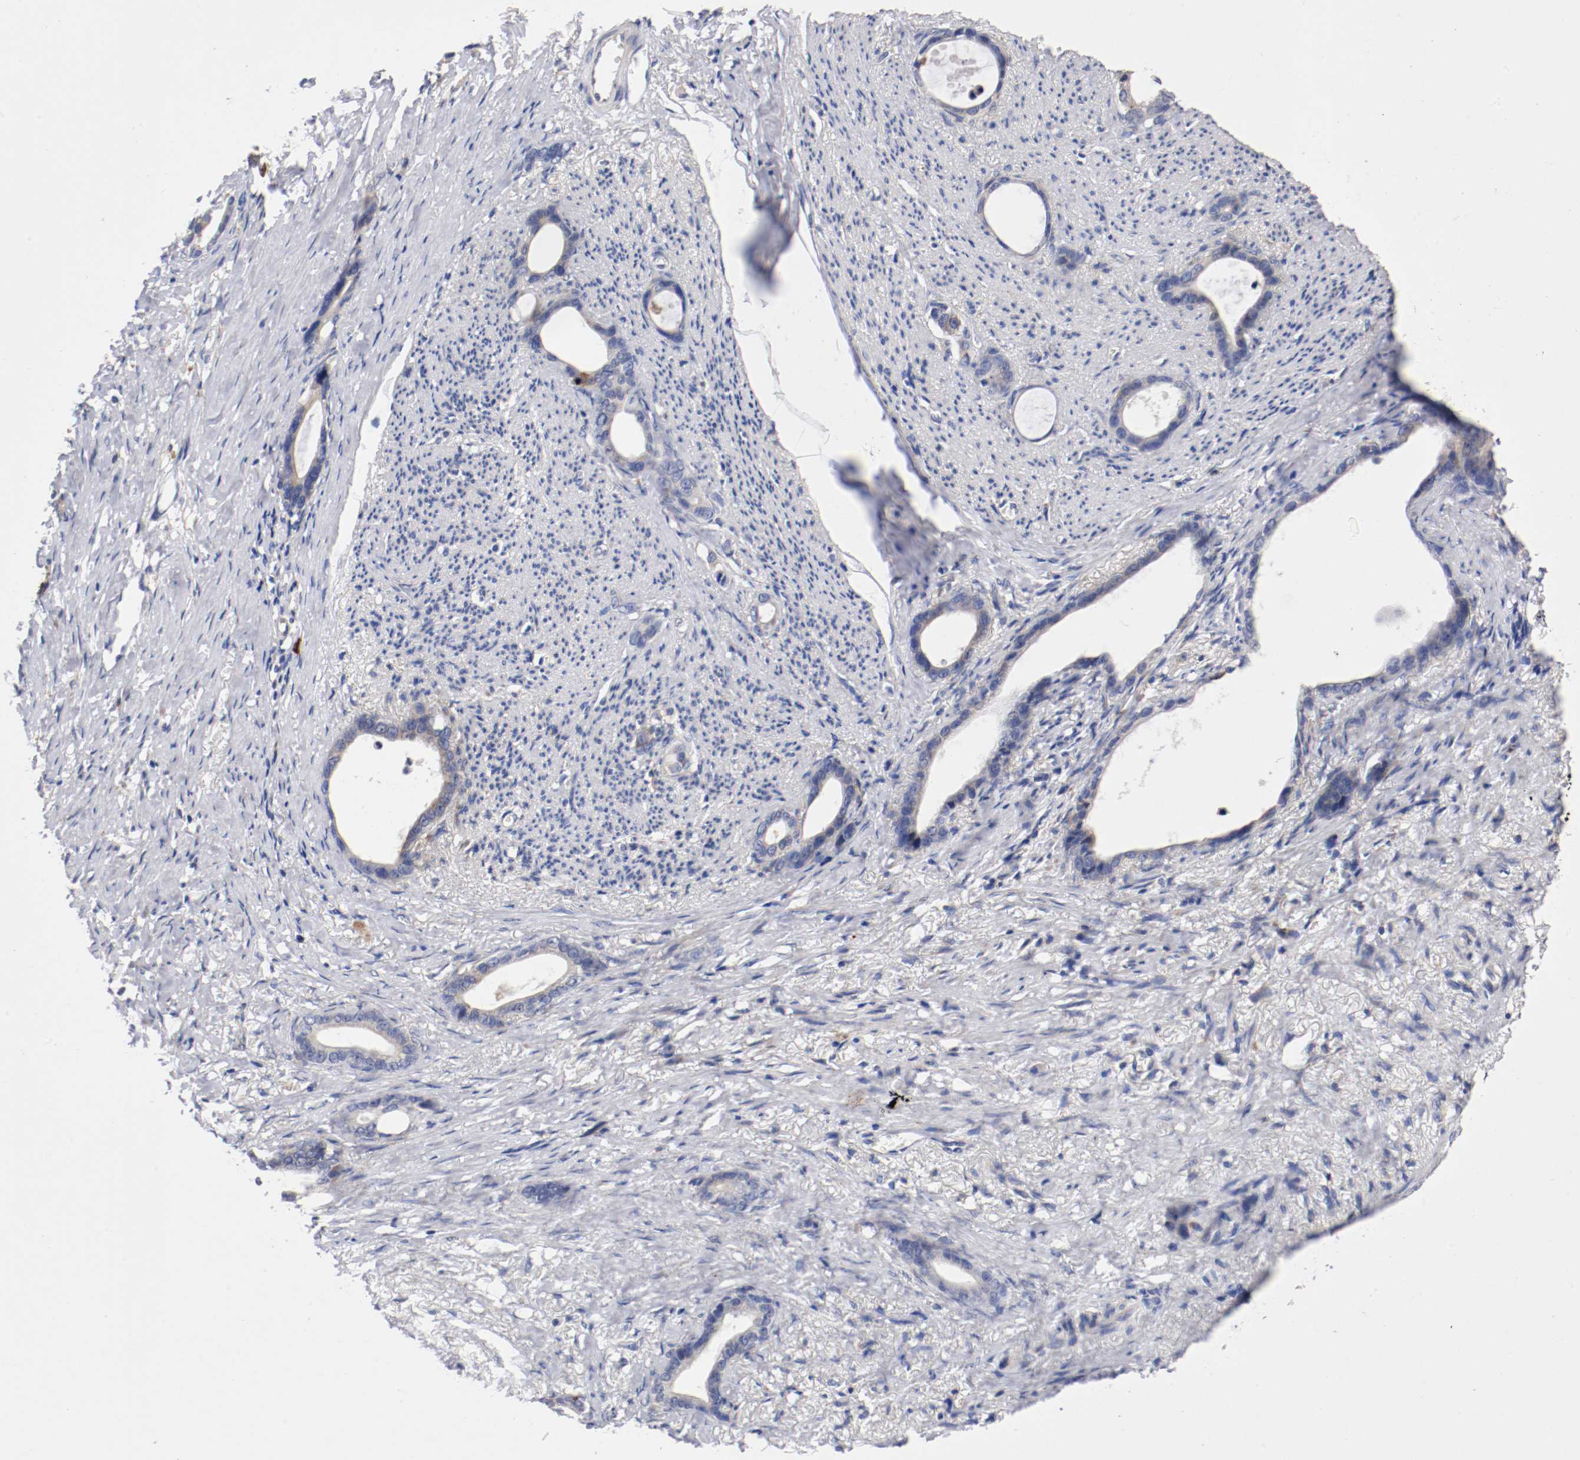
{"staining": {"intensity": "moderate", "quantity": "<25%", "location": "cytoplasmic/membranous"}, "tissue": "stomach cancer", "cell_type": "Tumor cells", "image_type": "cancer", "snomed": [{"axis": "morphology", "description": "Adenocarcinoma, NOS"}, {"axis": "topography", "description": "Stomach"}], "caption": "Adenocarcinoma (stomach) stained for a protein (brown) exhibits moderate cytoplasmic/membranous positive positivity in approximately <25% of tumor cells.", "gene": "TRAF2", "patient": {"sex": "female", "age": 75}}